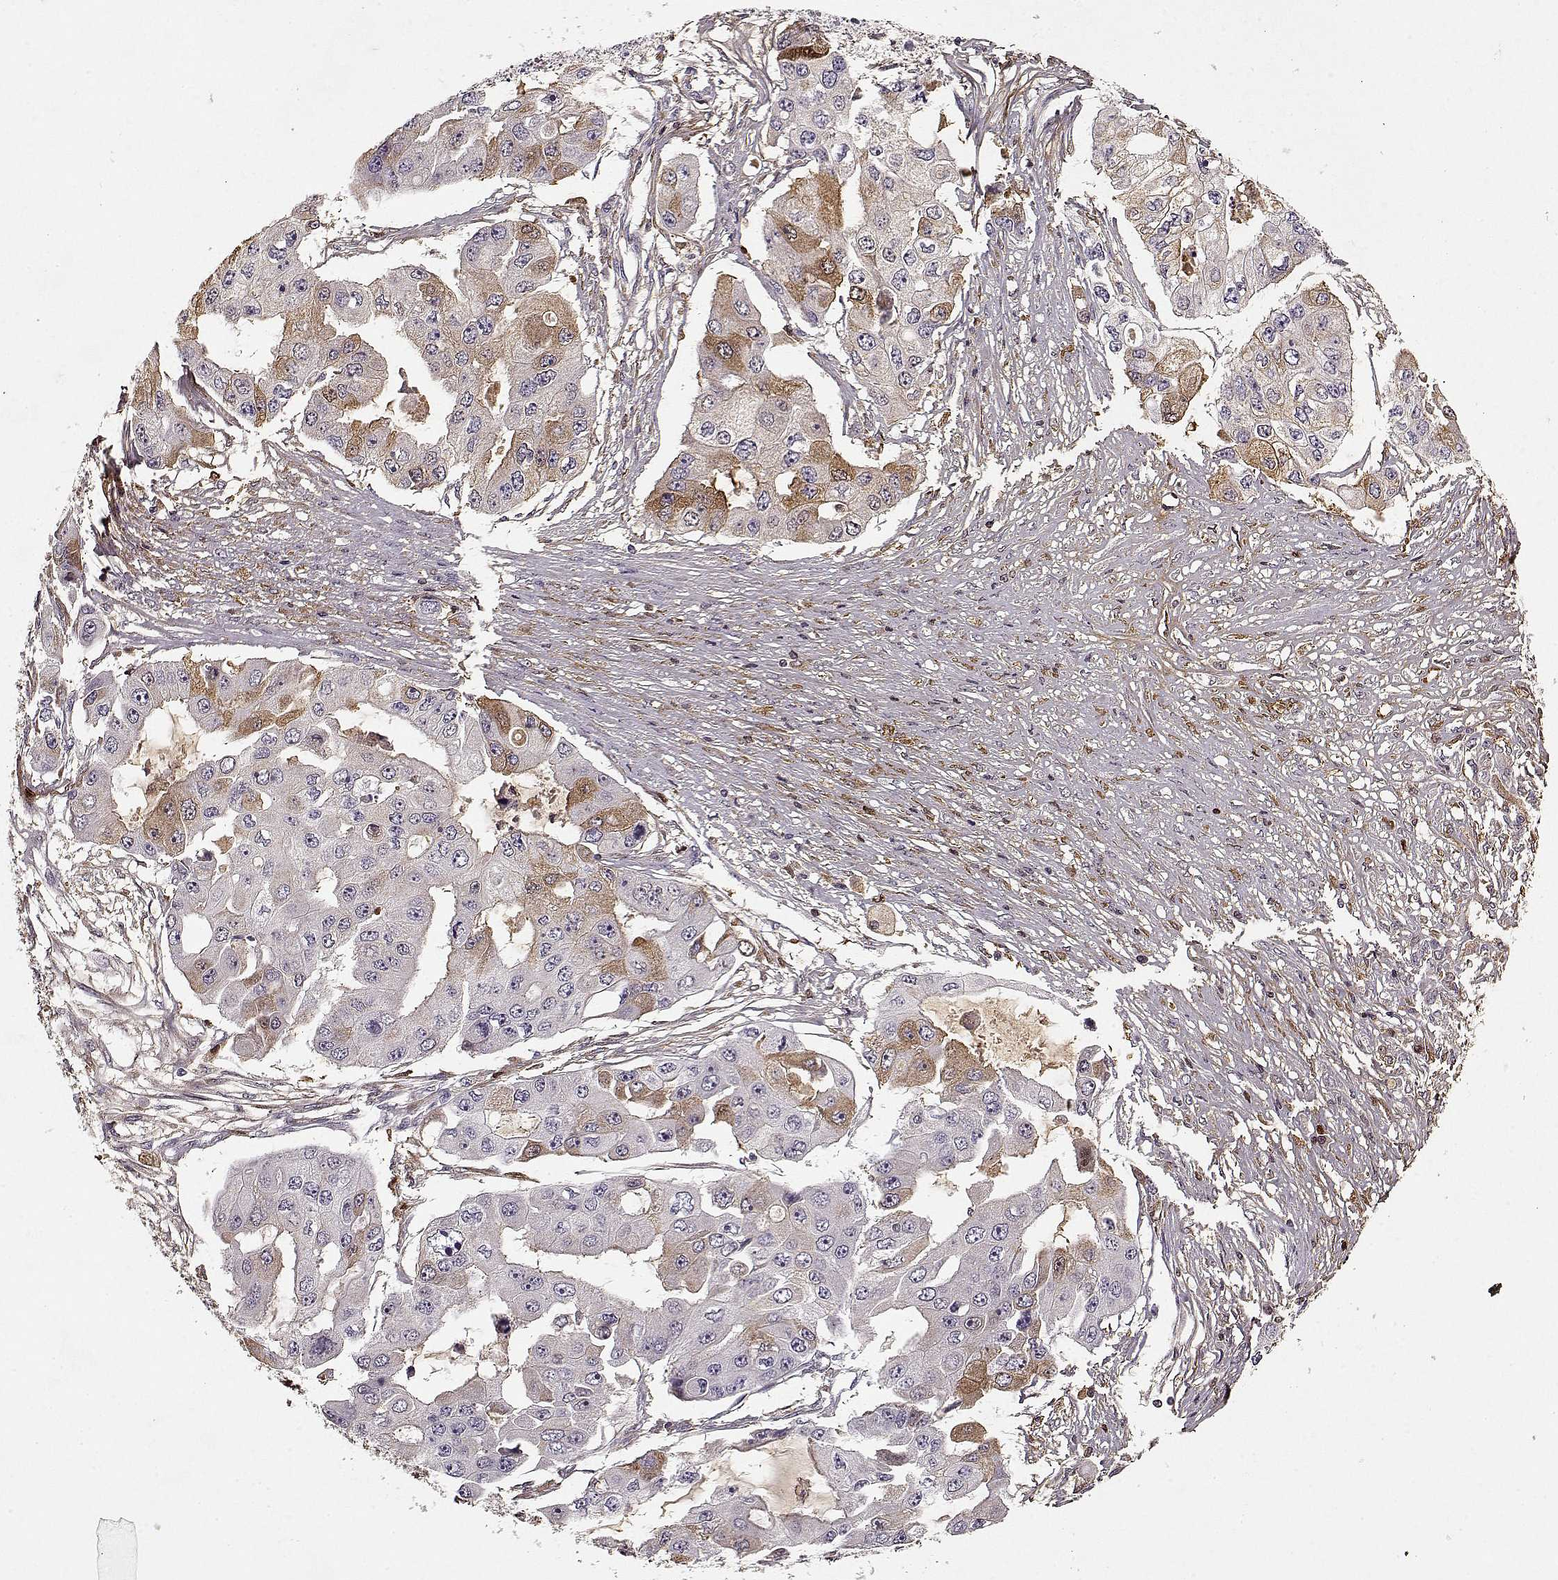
{"staining": {"intensity": "moderate", "quantity": "<25%", "location": "cytoplasmic/membranous"}, "tissue": "ovarian cancer", "cell_type": "Tumor cells", "image_type": "cancer", "snomed": [{"axis": "morphology", "description": "Cystadenocarcinoma, serous, NOS"}, {"axis": "topography", "description": "Ovary"}], "caption": "Protein expression by immunohistochemistry displays moderate cytoplasmic/membranous positivity in about <25% of tumor cells in serous cystadenocarcinoma (ovarian).", "gene": "LUM", "patient": {"sex": "female", "age": 56}}